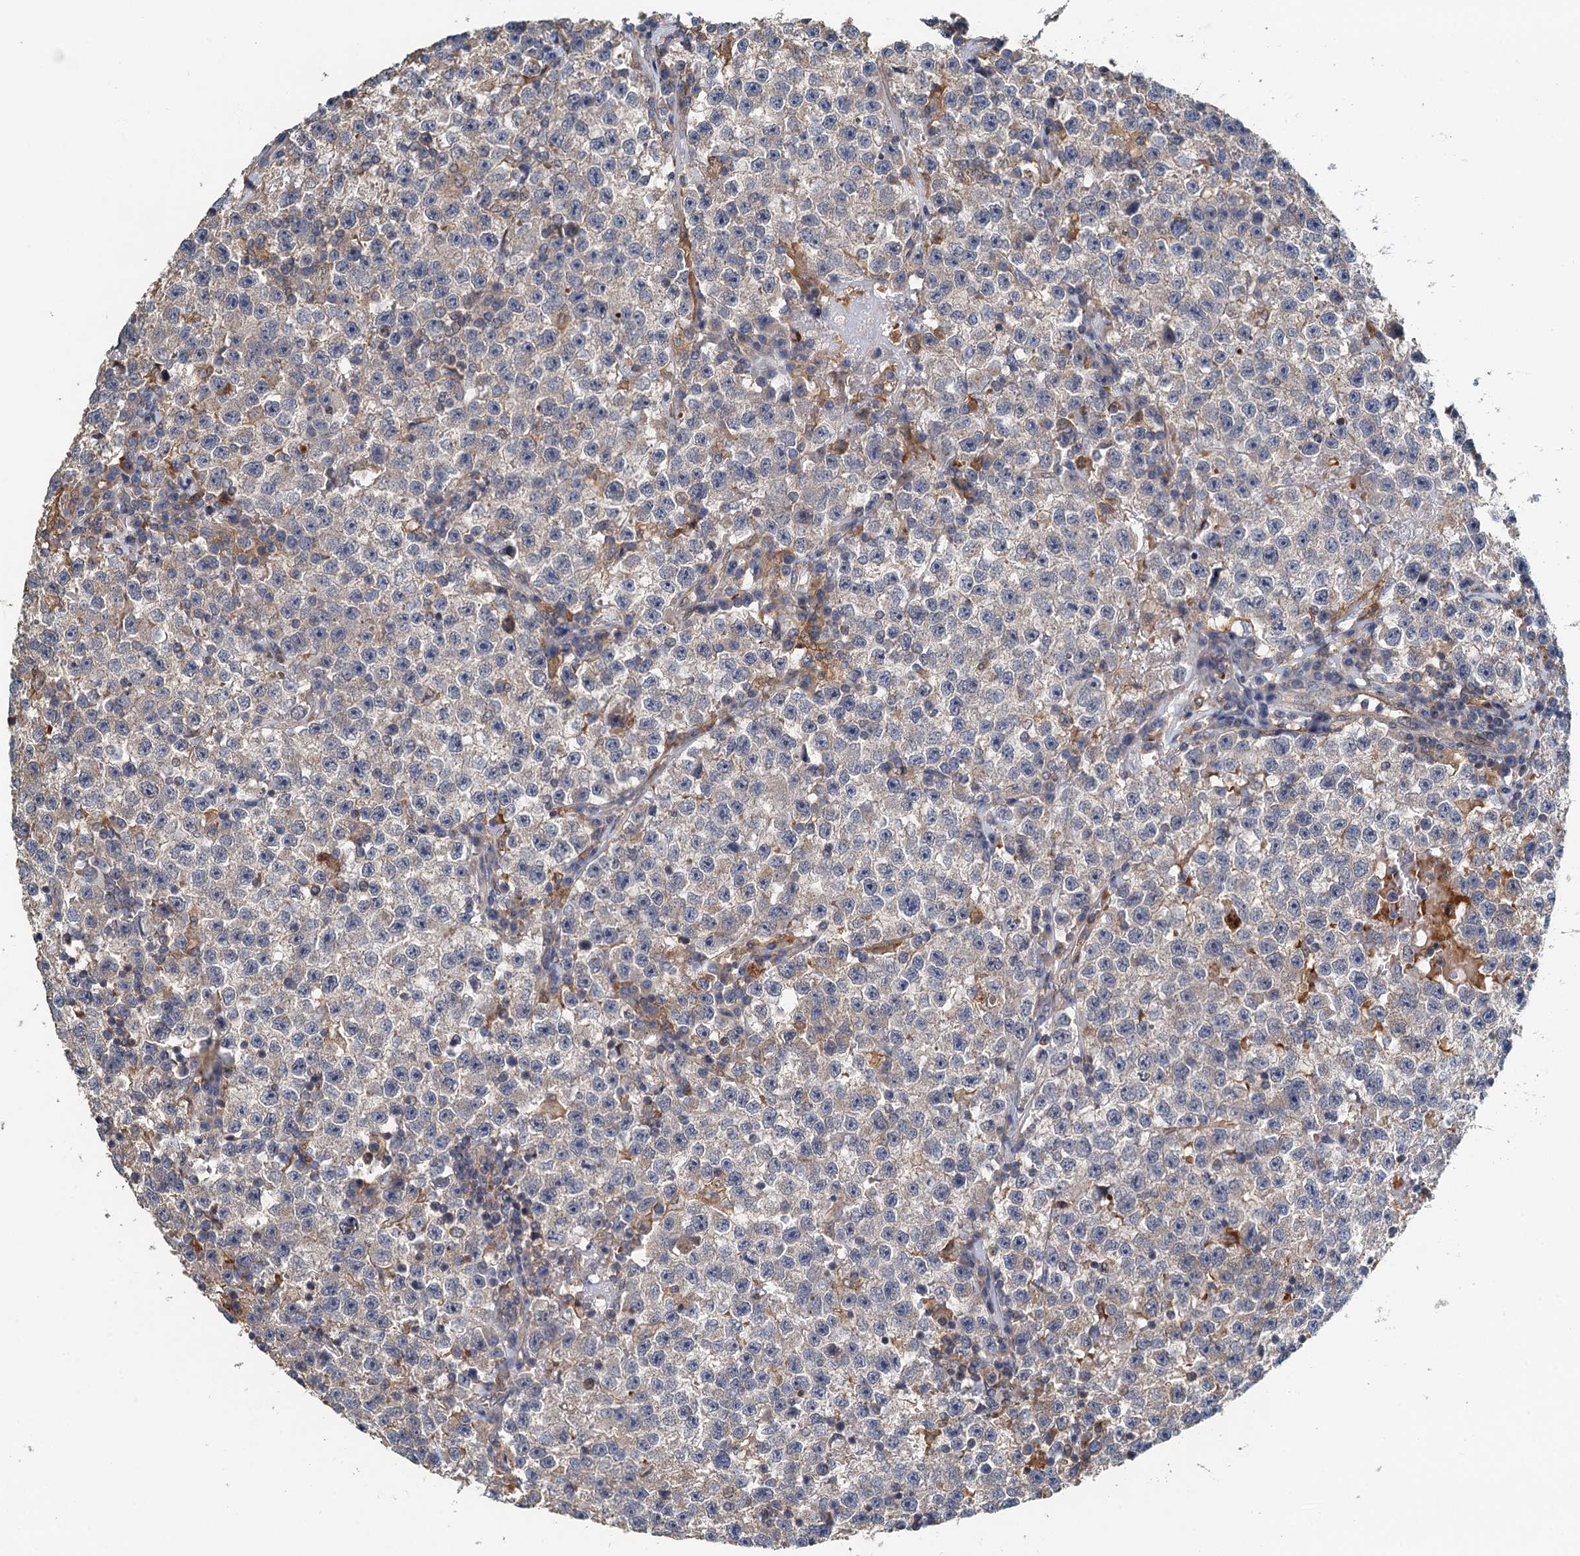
{"staining": {"intensity": "negative", "quantity": "none", "location": "none"}, "tissue": "testis cancer", "cell_type": "Tumor cells", "image_type": "cancer", "snomed": [{"axis": "morphology", "description": "Seminoma, NOS"}, {"axis": "topography", "description": "Testis"}], "caption": "DAB immunohistochemical staining of human testis cancer shows no significant expression in tumor cells. (IHC, brightfield microscopy, high magnification).", "gene": "RSAD2", "patient": {"sex": "male", "age": 22}}